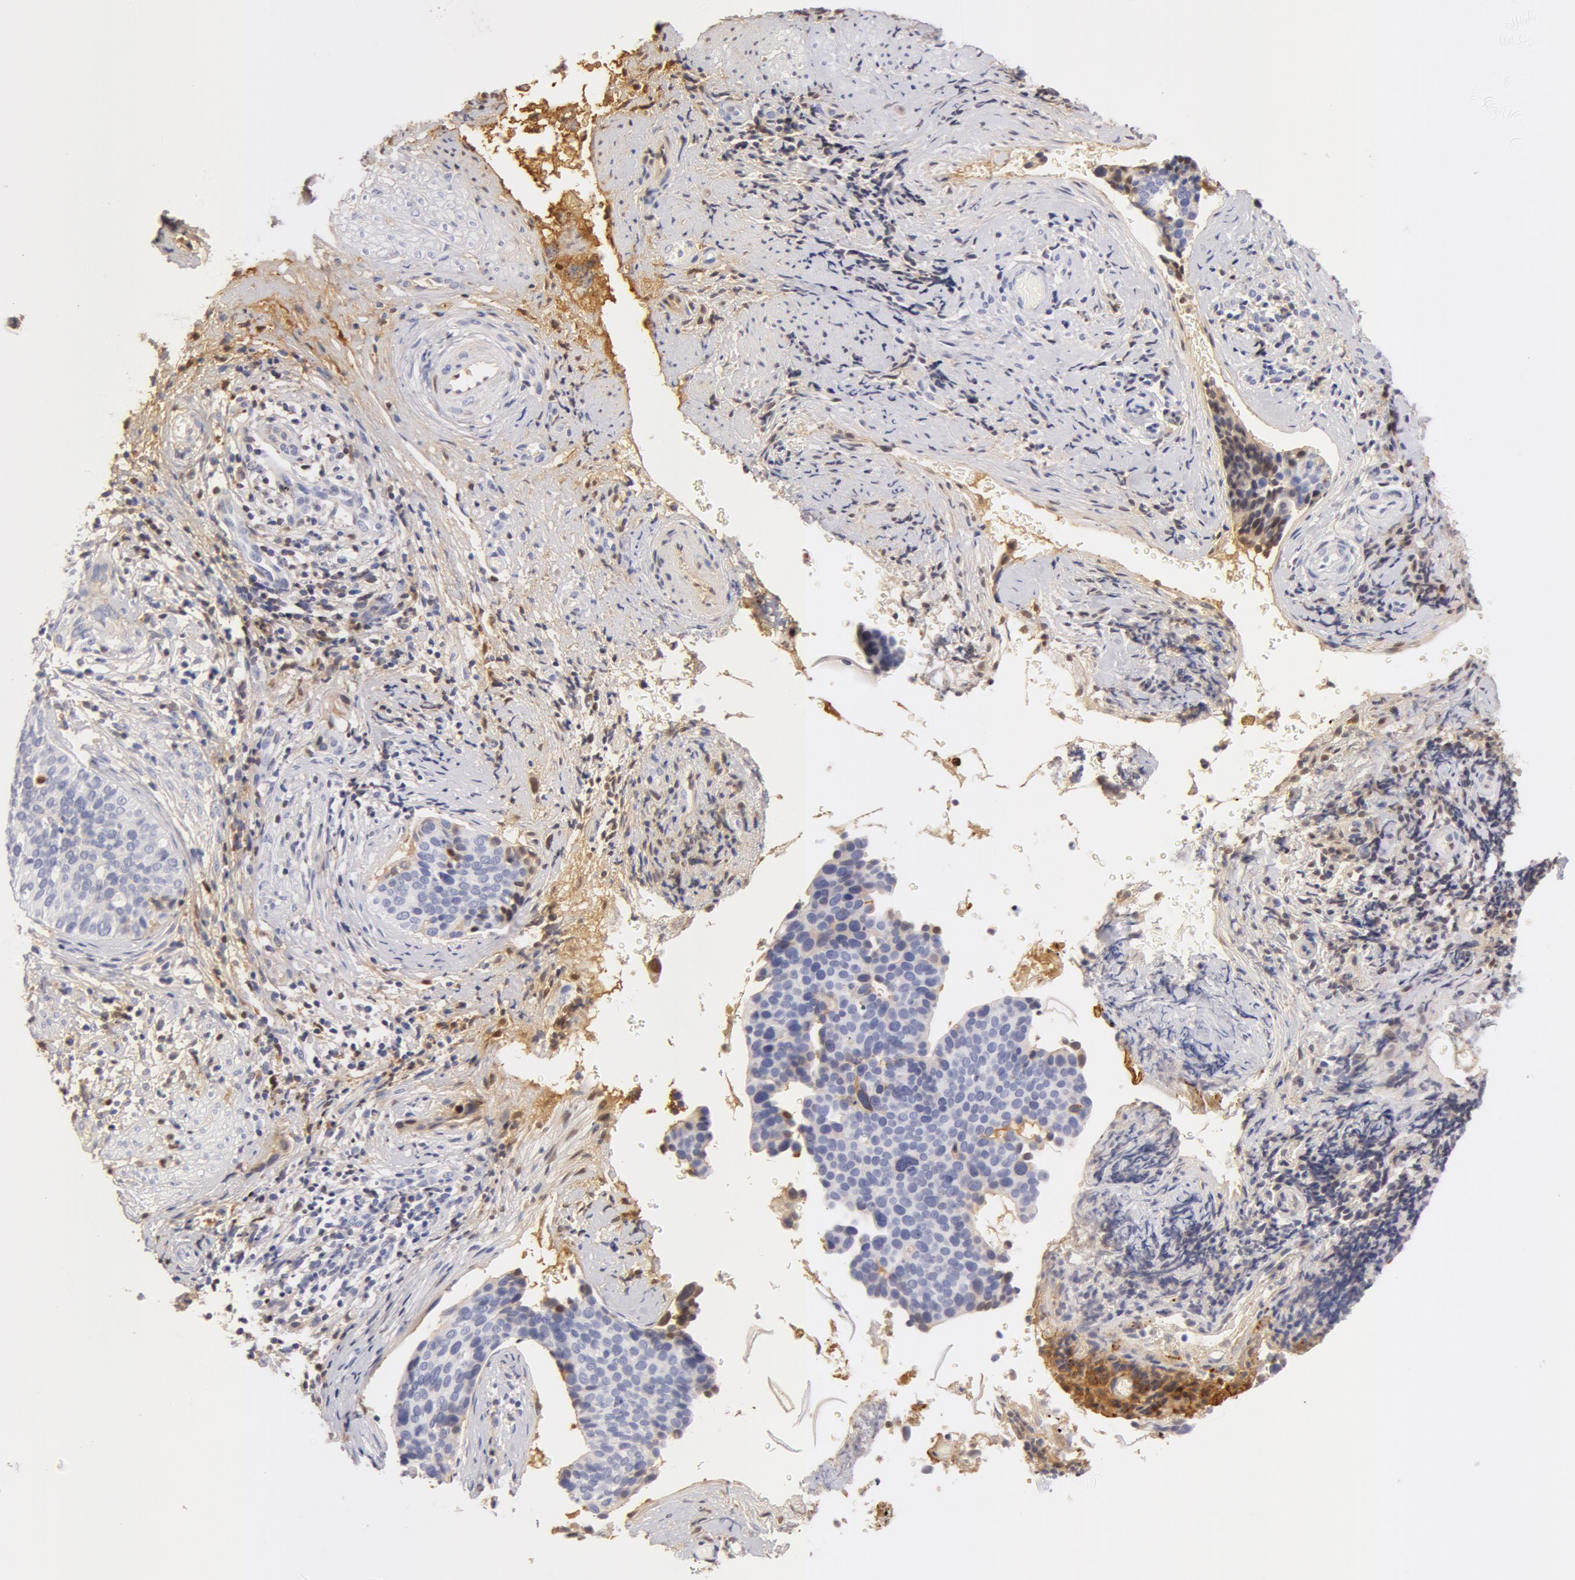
{"staining": {"intensity": "negative", "quantity": "none", "location": "none"}, "tissue": "cervical cancer", "cell_type": "Tumor cells", "image_type": "cancer", "snomed": [{"axis": "morphology", "description": "Squamous cell carcinoma, NOS"}, {"axis": "topography", "description": "Cervix"}], "caption": "Tumor cells are negative for protein expression in human cervical cancer.", "gene": "AHSG", "patient": {"sex": "female", "age": 31}}